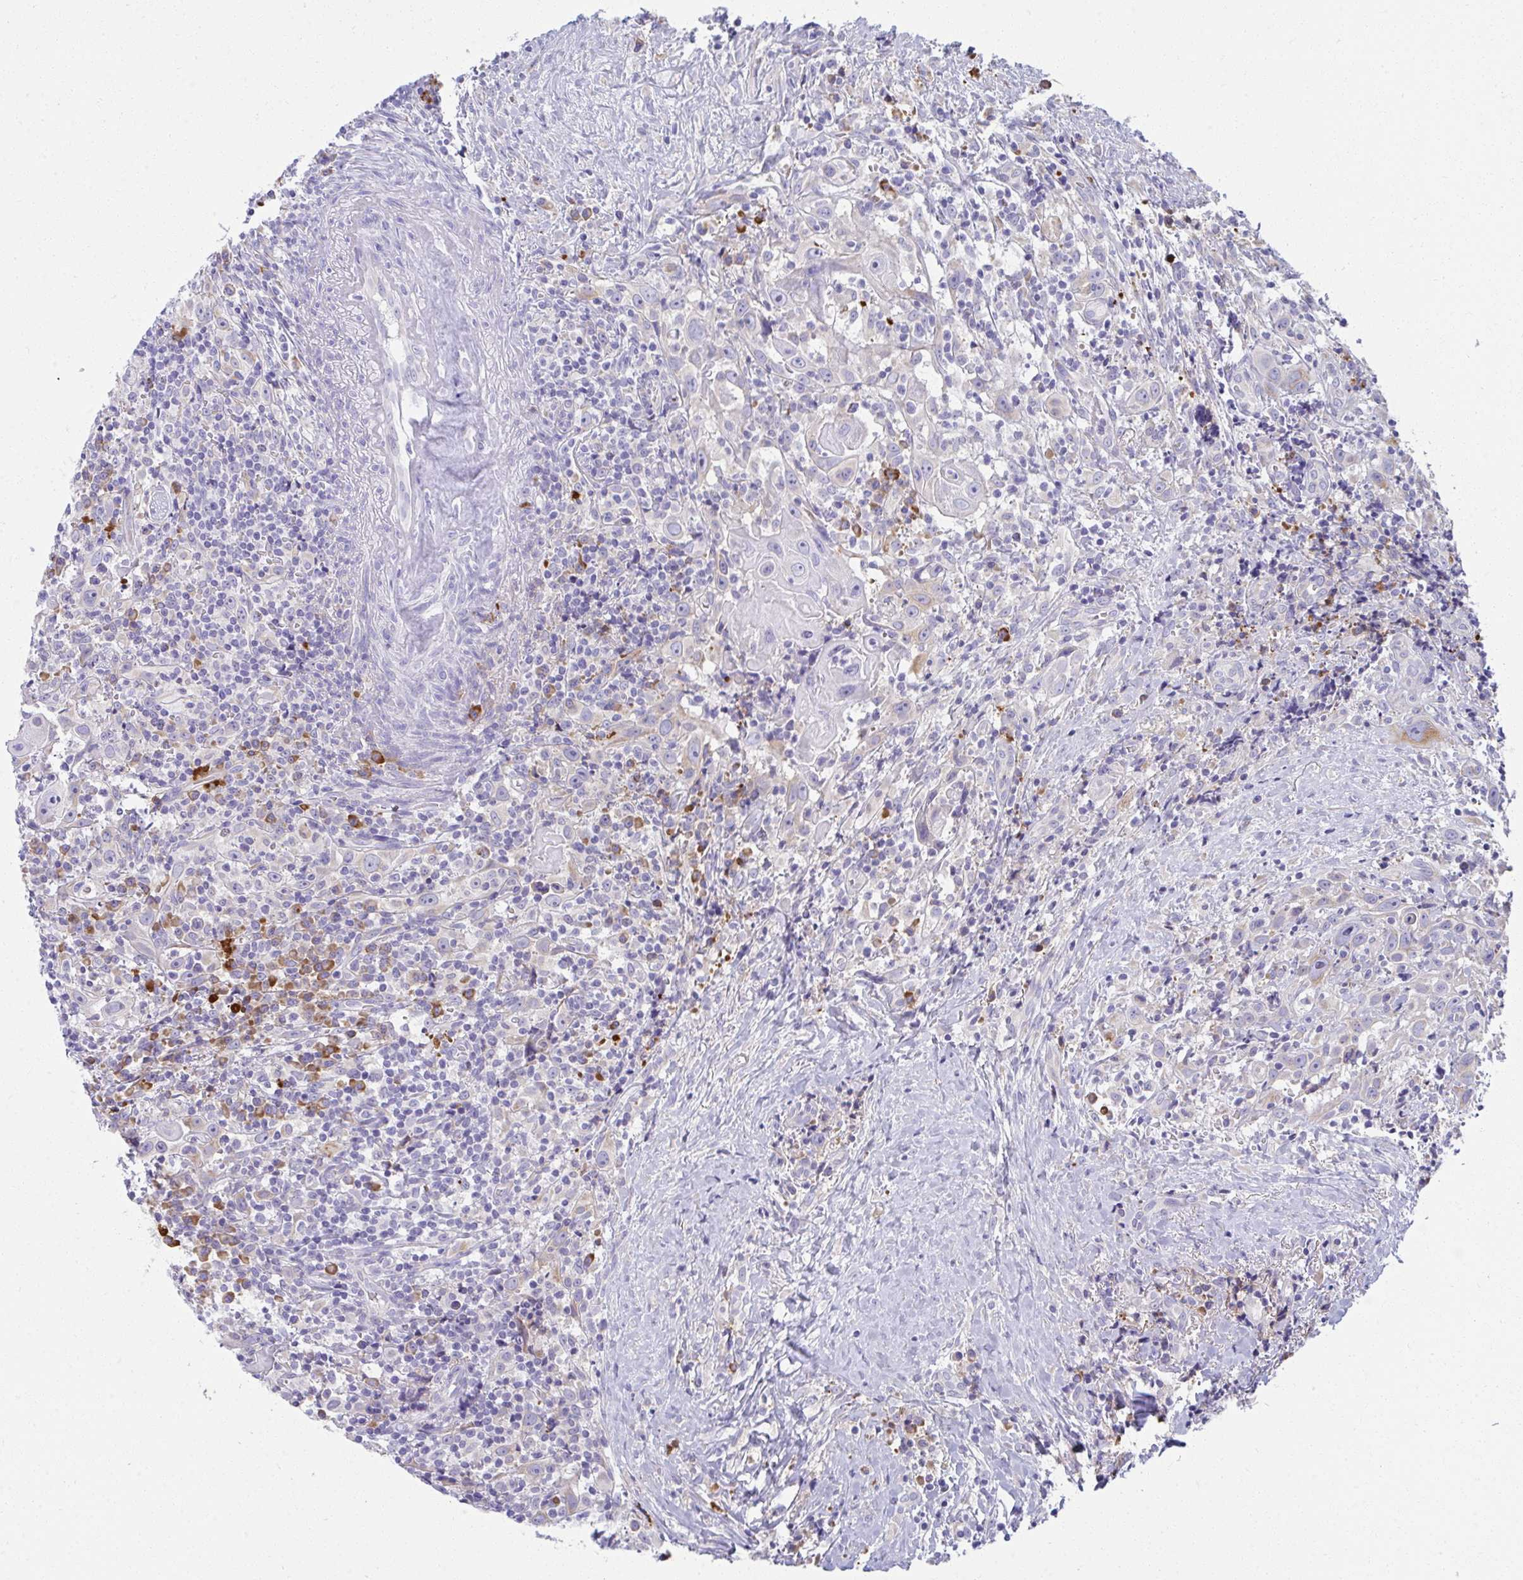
{"staining": {"intensity": "negative", "quantity": "none", "location": "none"}, "tissue": "head and neck cancer", "cell_type": "Tumor cells", "image_type": "cancer", "snomed": [{"axis": "morphology", "description": "Squamous cell carcinoma, NOS"}, {"axis": "topography", "description": "Head-Neck"}], "caption": "This is an immunohistochemistry (IHC) image of human head and neck cancer. There is no expression in tumor cells.", "gene": "FASLG", "patient": {"sex": "female", "age": 95}}